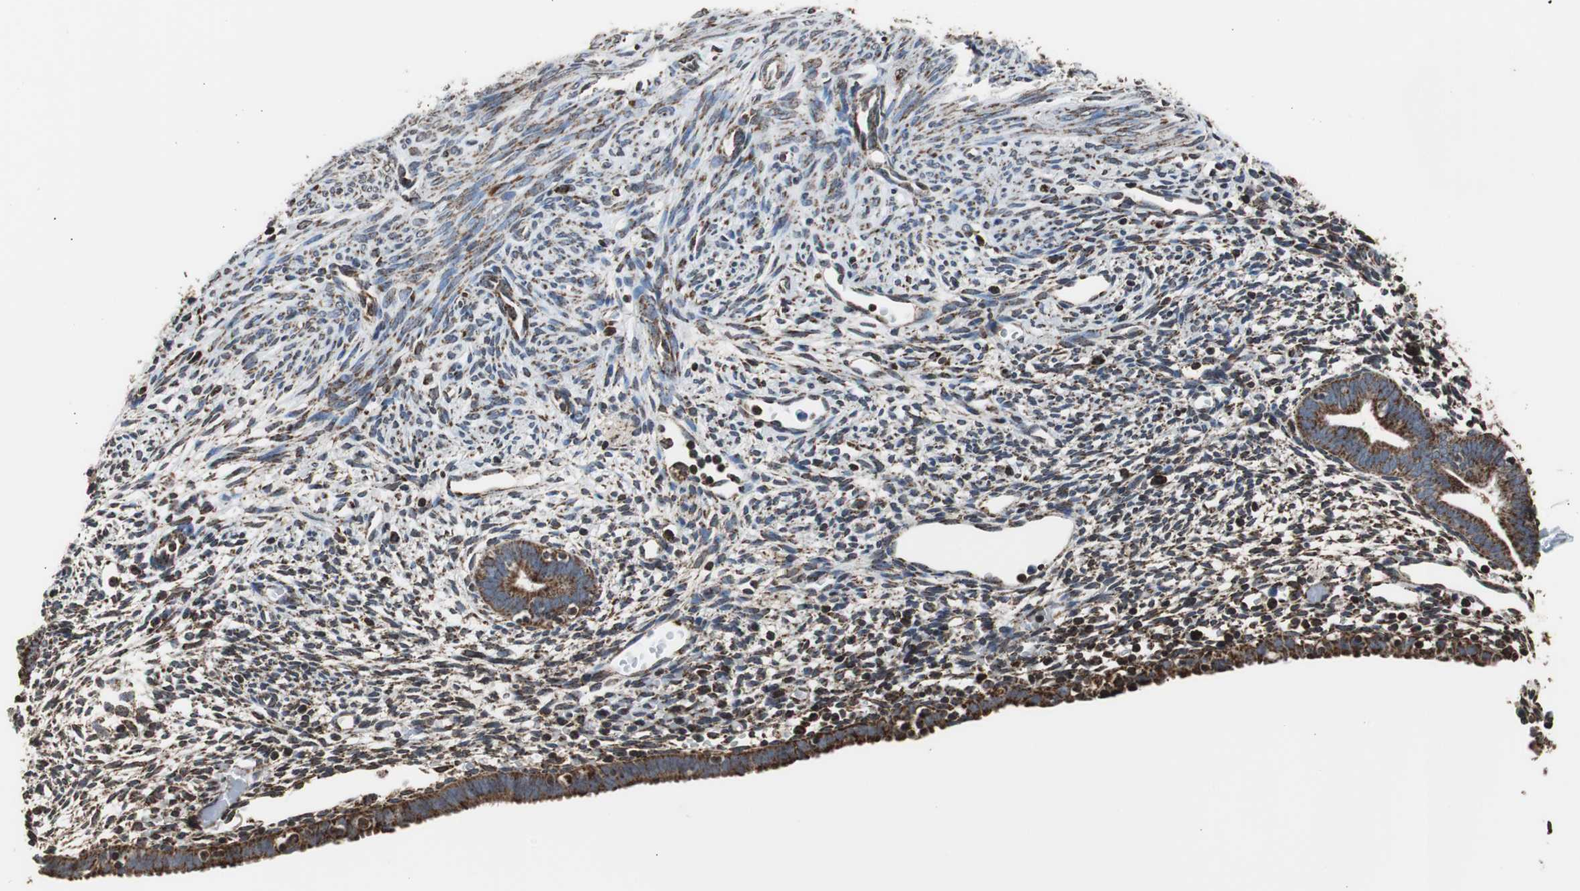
{"staining": {"intensity": "moderate", "quantity": ">75%", "location": "cytoplasmic/membranous"}, "tissue": "endometrium", "cell_type": "Cells in endometrial stroma", "image_type": "normal", "snomed": [{"axis": "morphology", "description": "Normal tissue, NOS"}, {"axis": "morphology", "description": "Atrophy, NOS"}, {"axis": "topography", "description": "Uterus"}, {"axis": "topography", "description": "Endometrium"}], "caption": "Brown immunohistochemical staining in benign endometrium demonstrates moderate cytoplasmic/membranous expression in about >75% of cells in endometrial stroma. (DAB (3,3'-diaminobenzidine) IHC, brown staining for protein, blue staining for nuclei).", "gene": "HSPA9", "patient": {"sex": "female", "age": 68}}